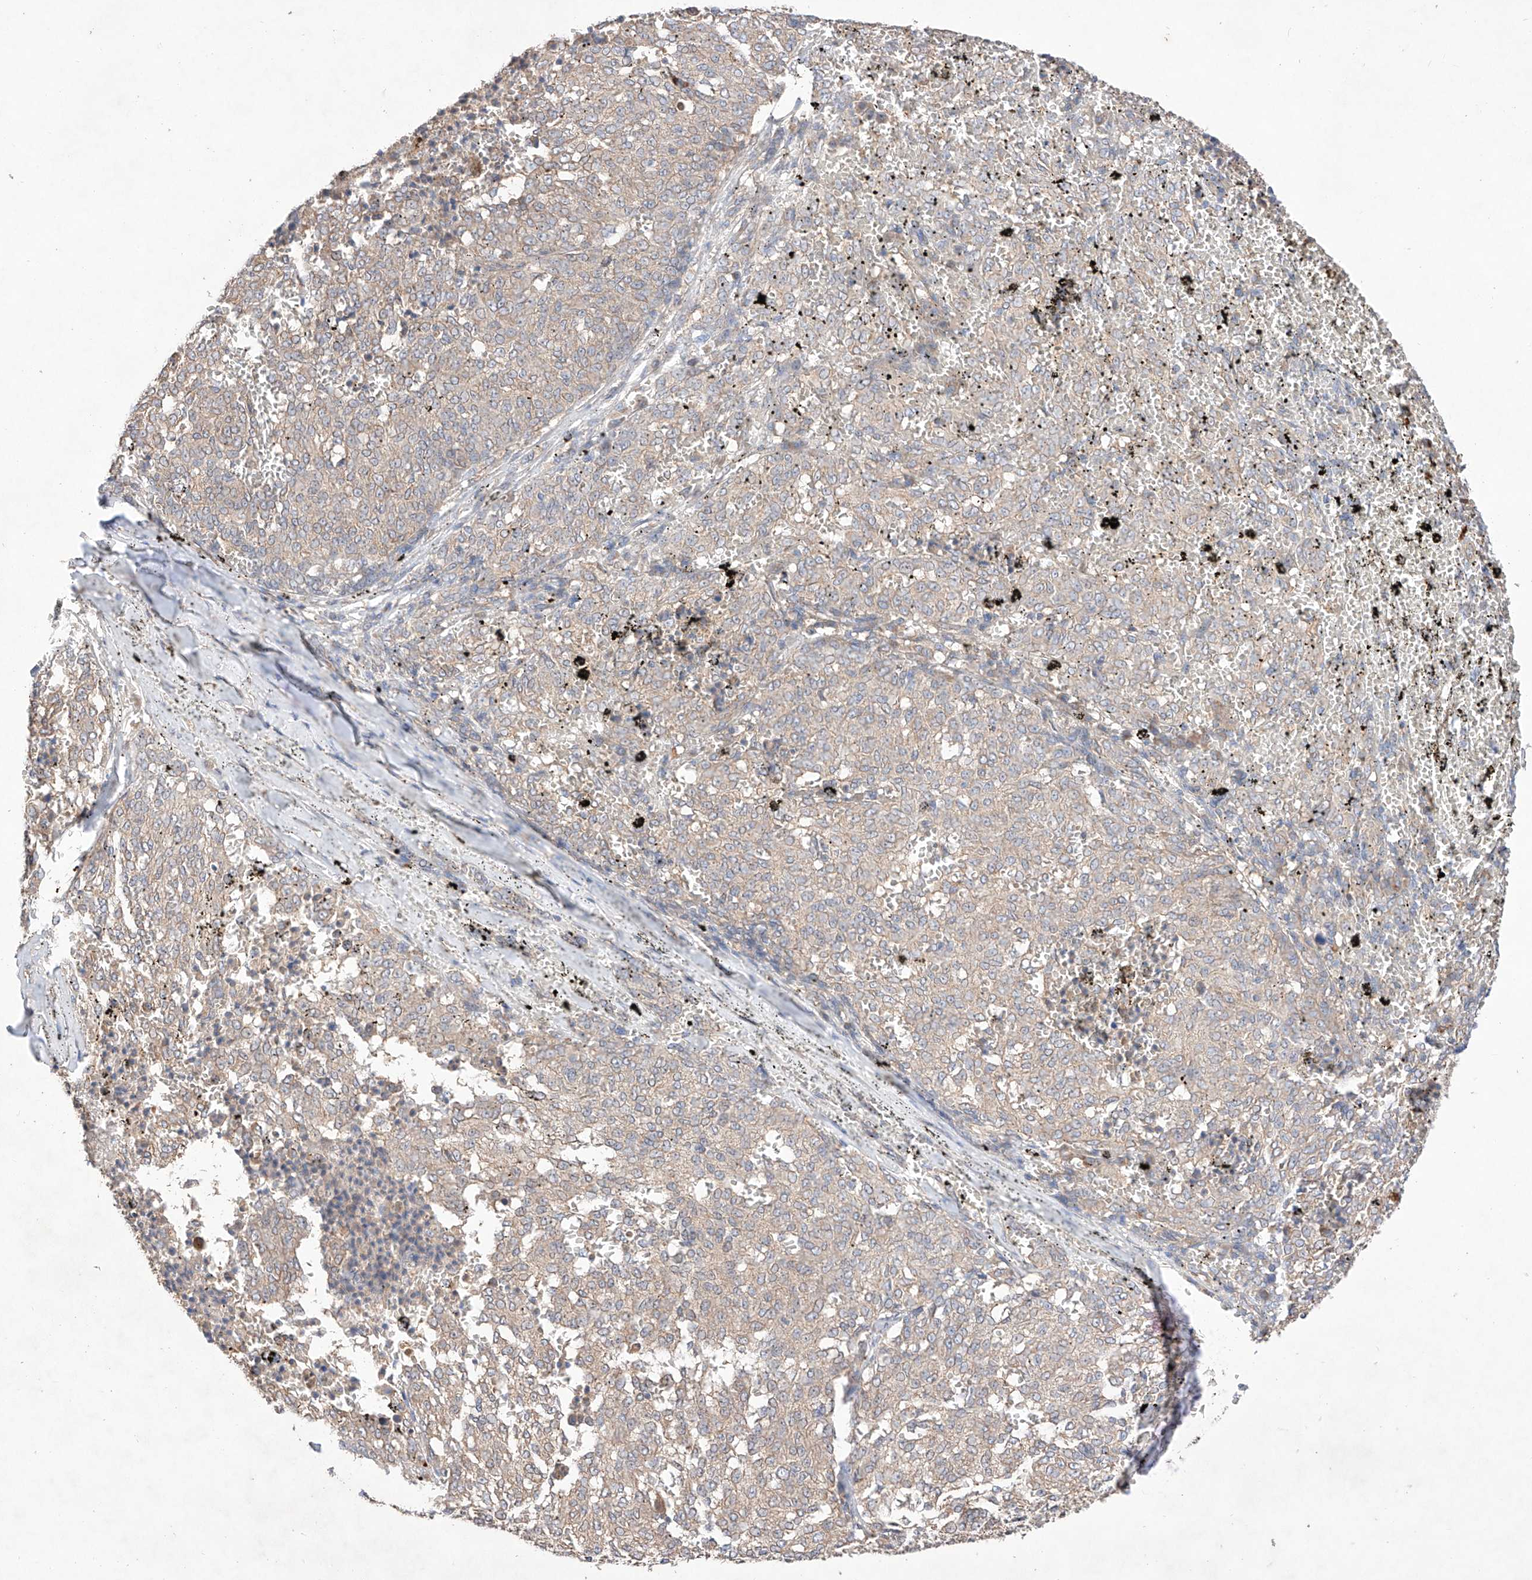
{"staining": {"intensity": "weak", "quantity": "25%-75%", "location": "cytoplasmic/membranous"}, "tissue": "melanoma", "cell_type": "Tumor cells", "image_type": "cancer", "snomed": [{"axis": "morphology", "description": "Malignant melanoma, NOS"}, {"axis": "topography", "description": "Skin"}], "caption": "Melanoma stained with a brown dye demonstrates weak cytoplasmic/membranous positive positivity in approximately 25%-75% of tumor cells.", "gene": "C6orf62", "patient": {"sex": "female", "age": 72}}